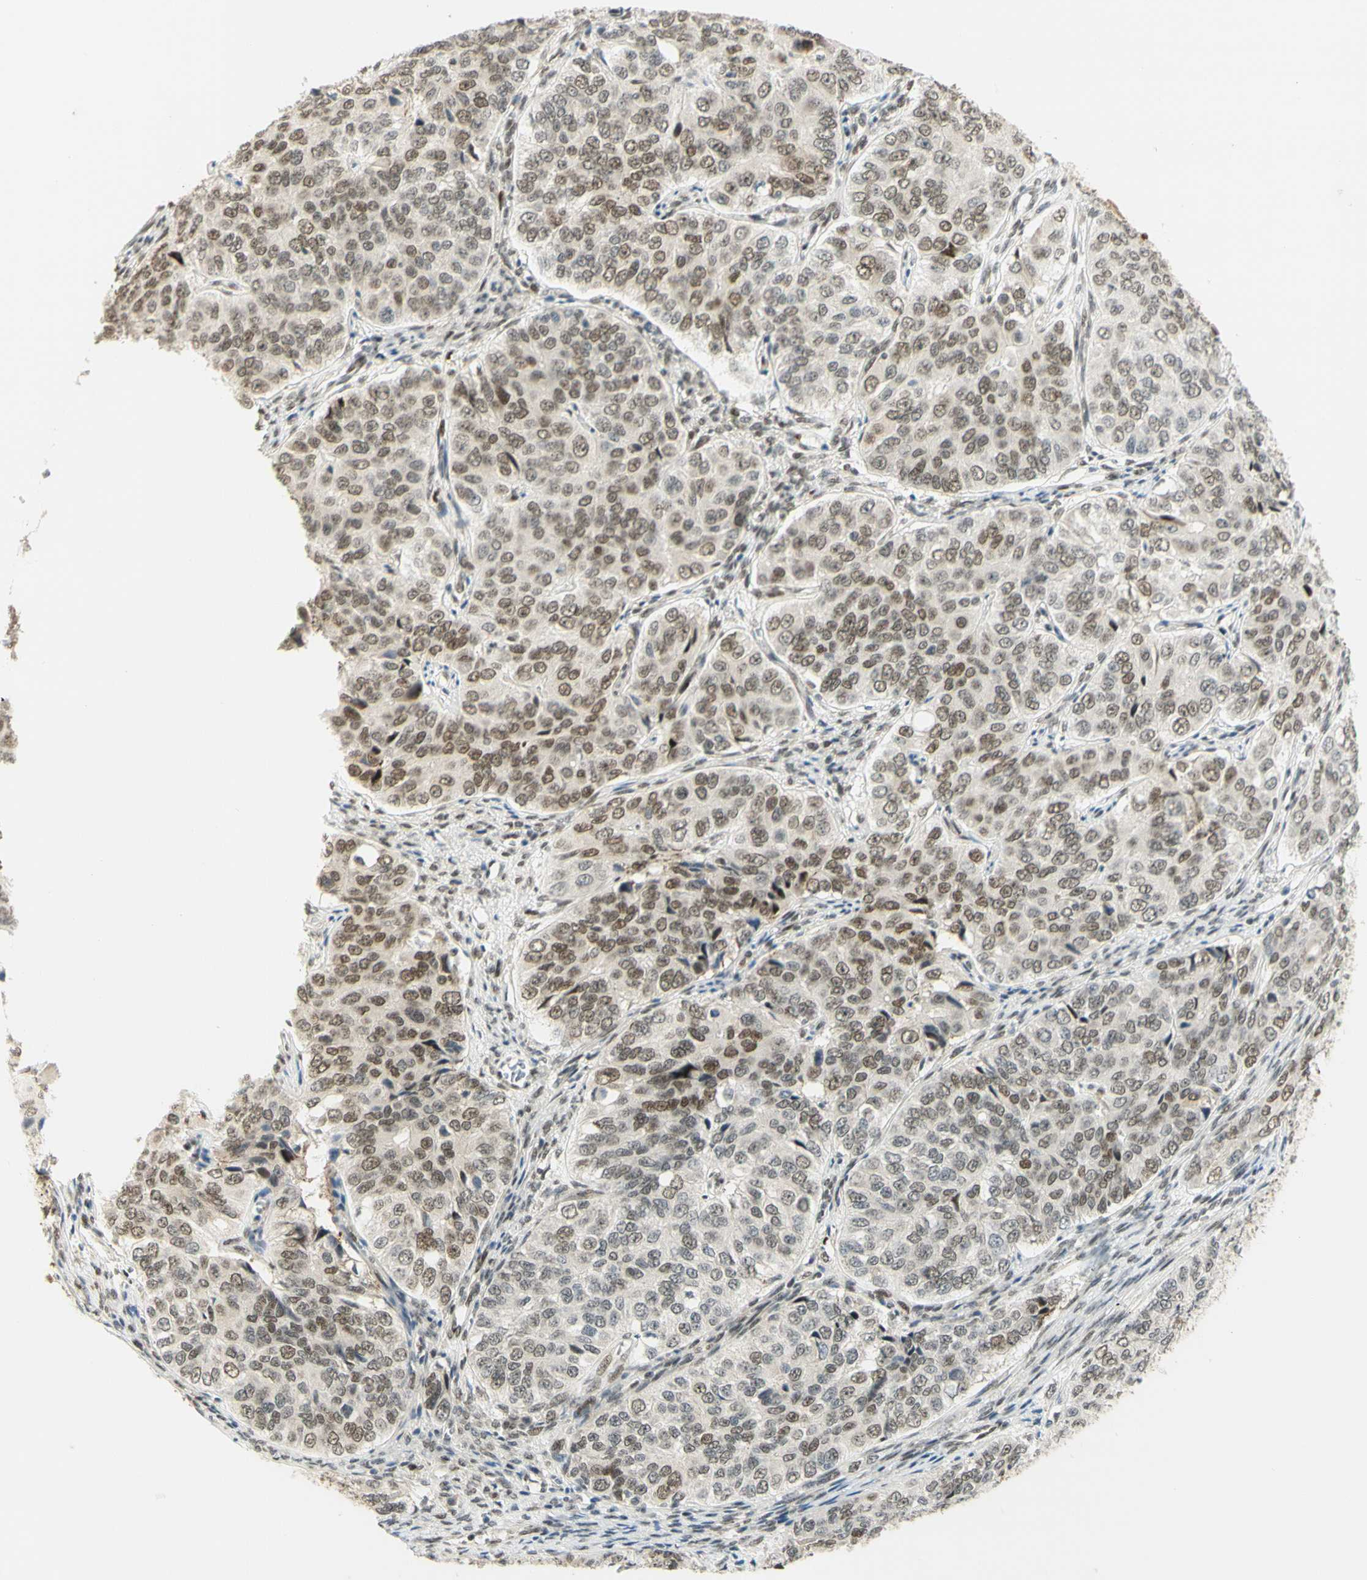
{"staining": {"intensity": "moderate", "quantity": ">75%", "location": "nuclear"}, "tissue": "ovarian cancer", "cell_type": "Tumor cells", "image_type": "cancer", "snomed": [{"axis": "morphology", "description": "Carcinoma, endometroid"}, {"axis": "topography", "description": "Ovary"}], "caption": "Tumor cells display medium levels of moderate nuclear positivity in approximately >75% of cells in human ovarian cancer.", "gene": "DDX1", "patient": {"sex": "female", "age": 51}}